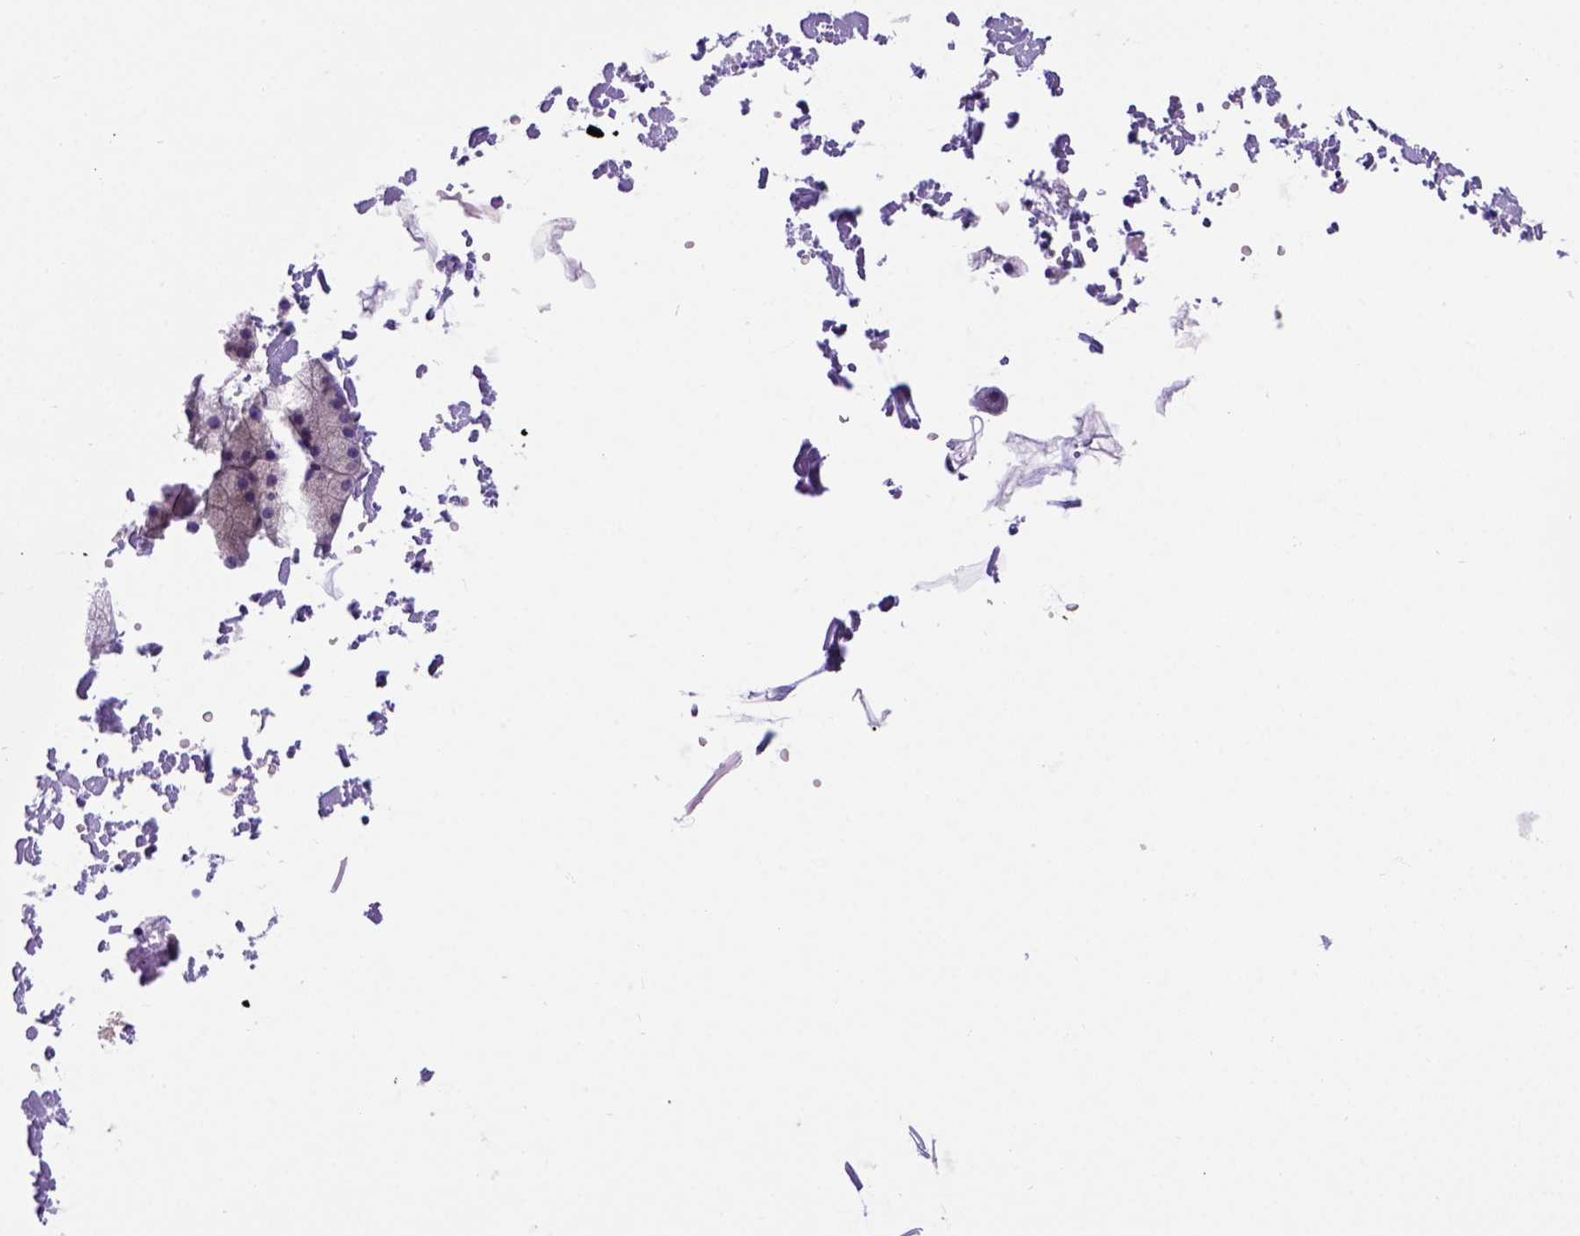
{"staining": {"intensity": "moderate", "quantity": "<25%", "location": "nuclear"}, "tissue": "salivary gland", "cell_type": "Glandular cells", "image_type": "normal", "snomed": [{"axis": "morphology", "description": "Normal tissue, NOS"}, {"axis": "topography", "description": "Salivary gland"}], "caption": "Immunohistochemistry of unremarkable salivary gland shows low levels of moderate nuclear positivity in about <25% of glandular cells.", "gene": "FOXI1", "patient": {"sex": "male", "age": 38}}